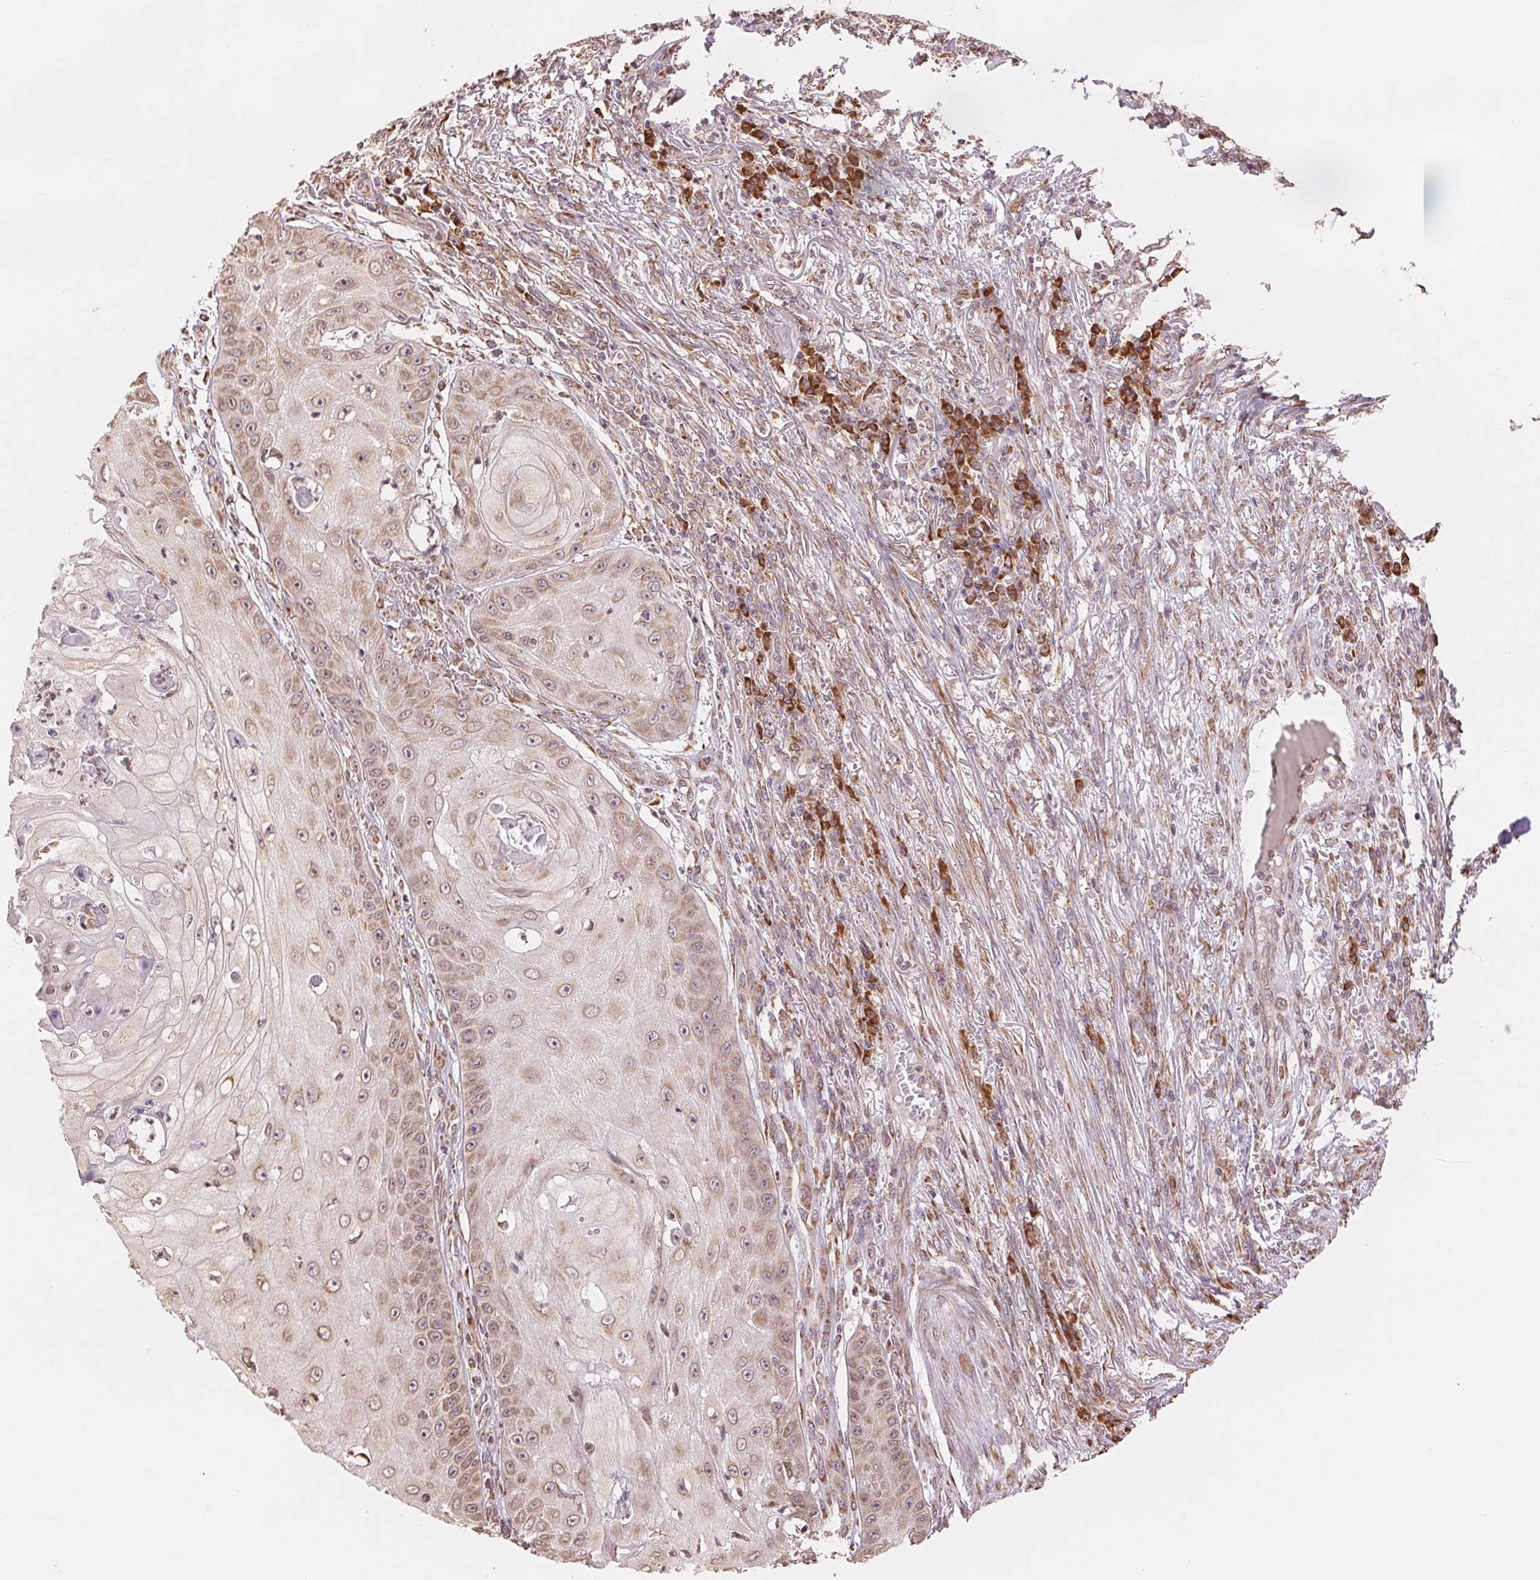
{"staining": {"intensity": "weak", "quantity": ">75%", "location": "cytoplasmic/membranous"}, "tissue": "skin cancer", "cell_type": "Tumor cells", "image_type": "cancer", "snomed": [{"axis": "morphology", "description": "Squamous cell carcinoma, NOS"}, {"axis": "topography", "description": "Skin"}], "caption": "A micrograph of skin squamous cell carcinoma stained for a protein reveals weak cytoplasmic/membranous brown staining in tumor cells.", "gene": "RPN1", "patient": {"sex": "male", "age": 70}}